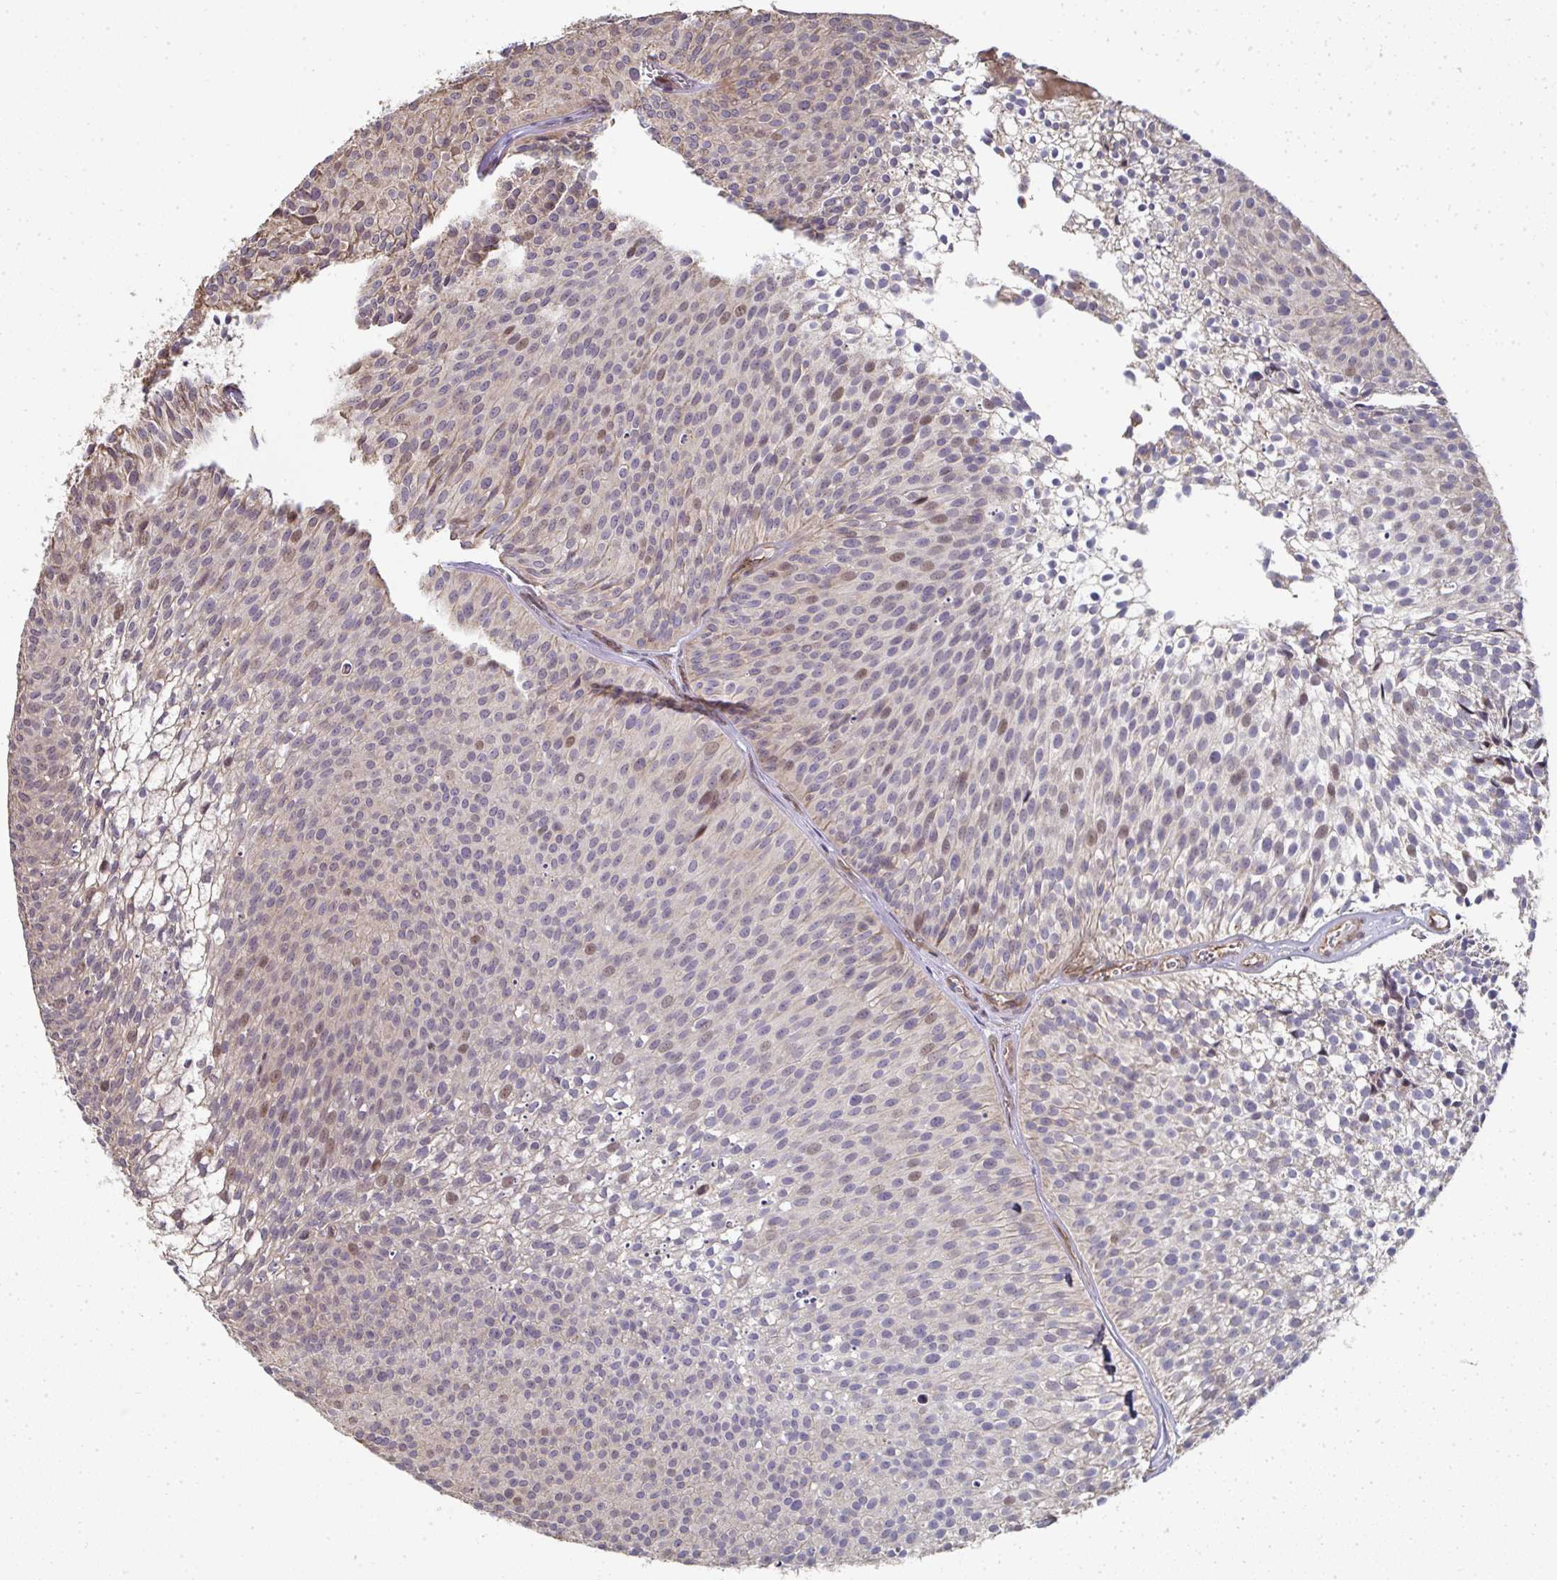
{"staining": {"intensity": "moderate", "quantity": "<25%", "location": "cytoplasmic/membranous,nuclear"}, "tissue": "urothelial cancer", "cell_type": "Tumor cells", "image_type": "cancer", "snomed": [{"axis": "morphology", "description": "Urothelial carcinoma, Low grade"}, {"axis": "topography", "description": "Urinary bladder"}], "caption": "Urothelial carcinoma (low-grade) stained with immunohistochemistry shows moderate cytoplasmic/membranous and nuclear staining in about <25% of tumor cells. (IHC, brightfield microscopy, high magnification).", "gene": "AGTPBP1", "patient": {"sex": "male", "age": 91}}